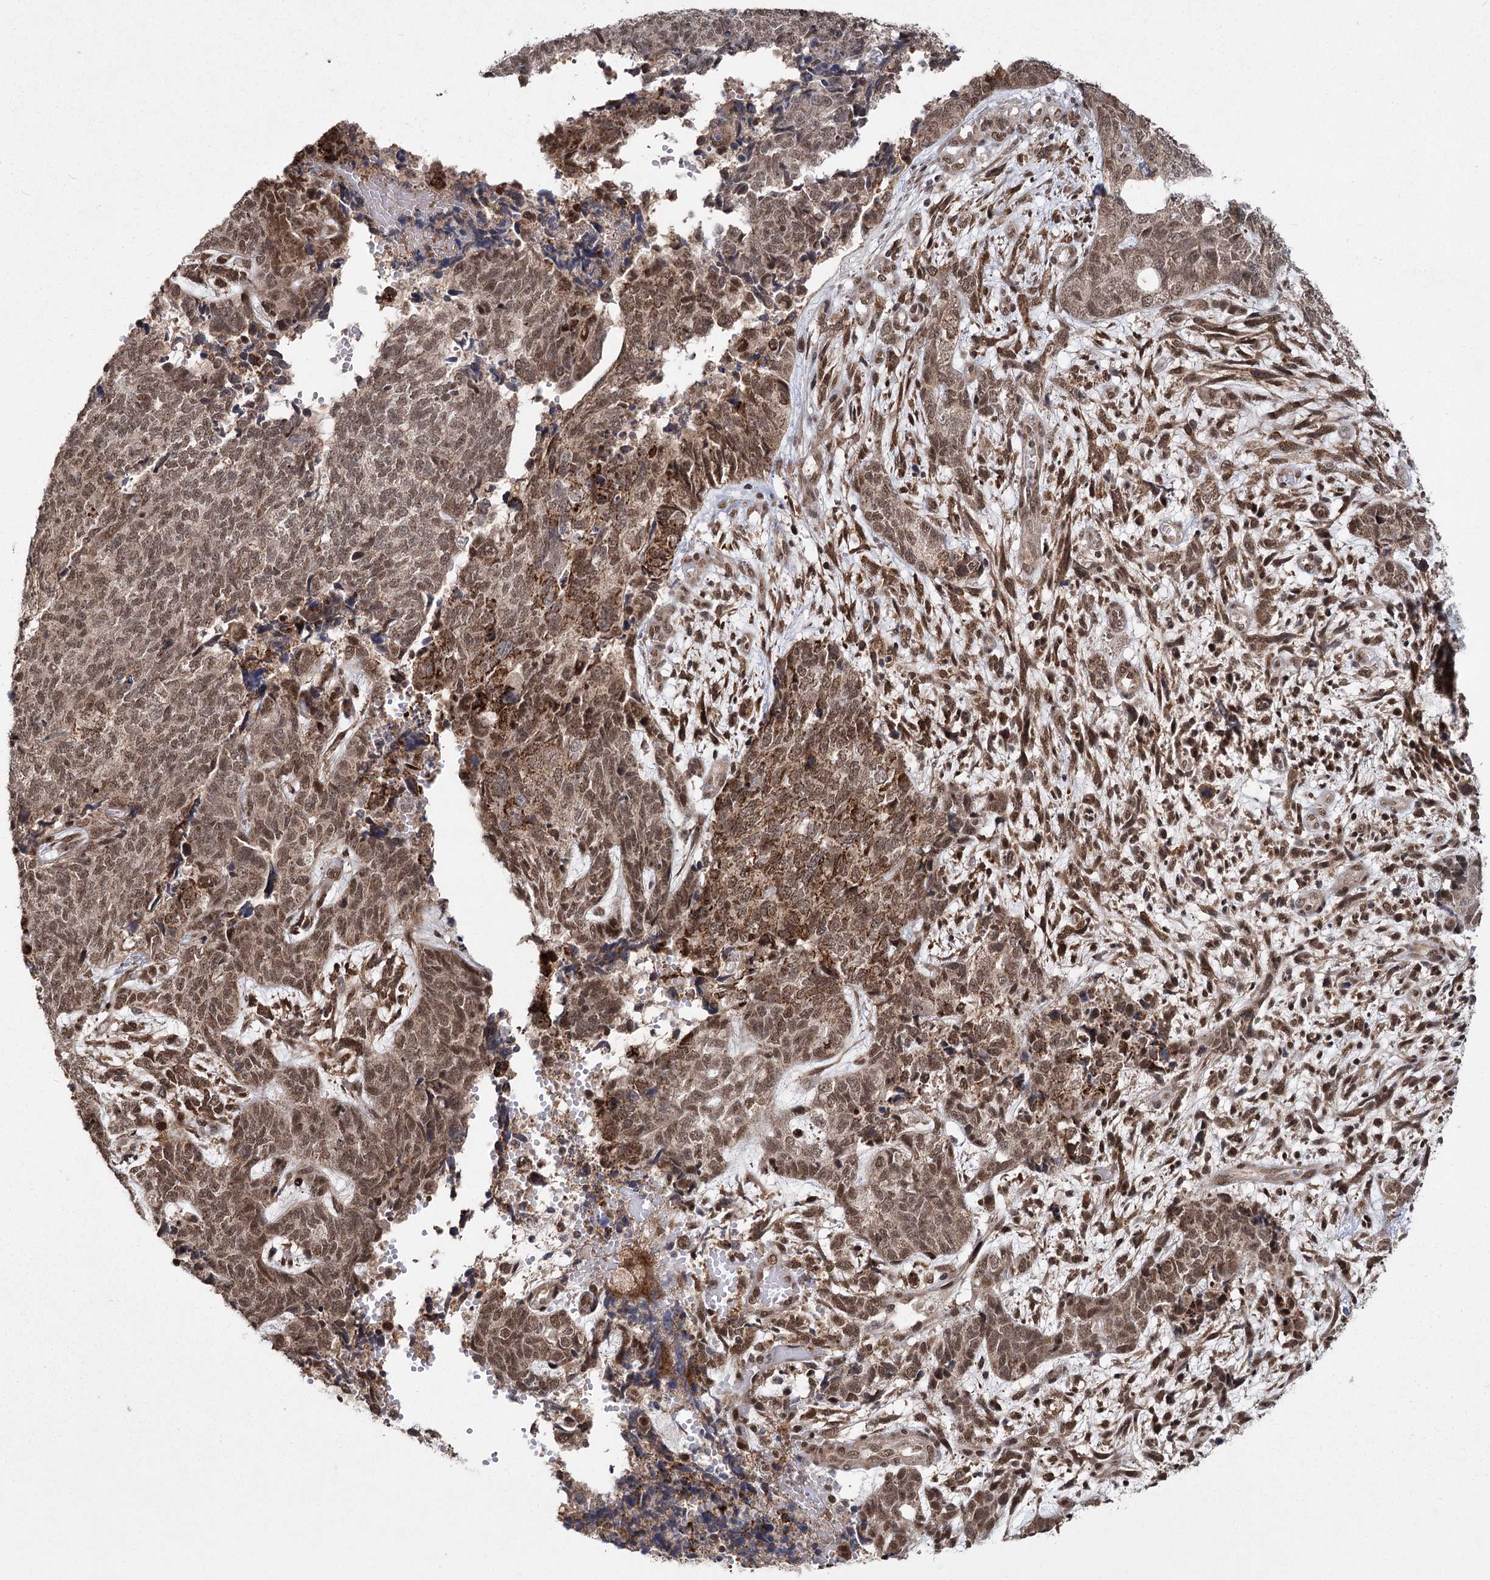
{"staining": {"intensity": "moderate", "quantity": ">75%", "location": "cytoplasmic/membranous,nuclear"}, "tissue": "cervical cancer", "cell_type": "Tumor cells", "image_type": "cancer", "snomed": [{"axis": "morphology", "description": "Squamous cell carcinoma, NOS"}, {"axis": "topography", "description": "Cervix"}], "caption": "Protein staining reveals moderate cytoplasmic/membranous and nuclear positivity in about >75% of tumor cells in cervical cancer. (DAB (3,3'-diaminobenzidine) = brown stain, brightfield microscopy at high magnification).", "gene": "ZCCHC24", "patient": {"sex": "female", "age": 63}}